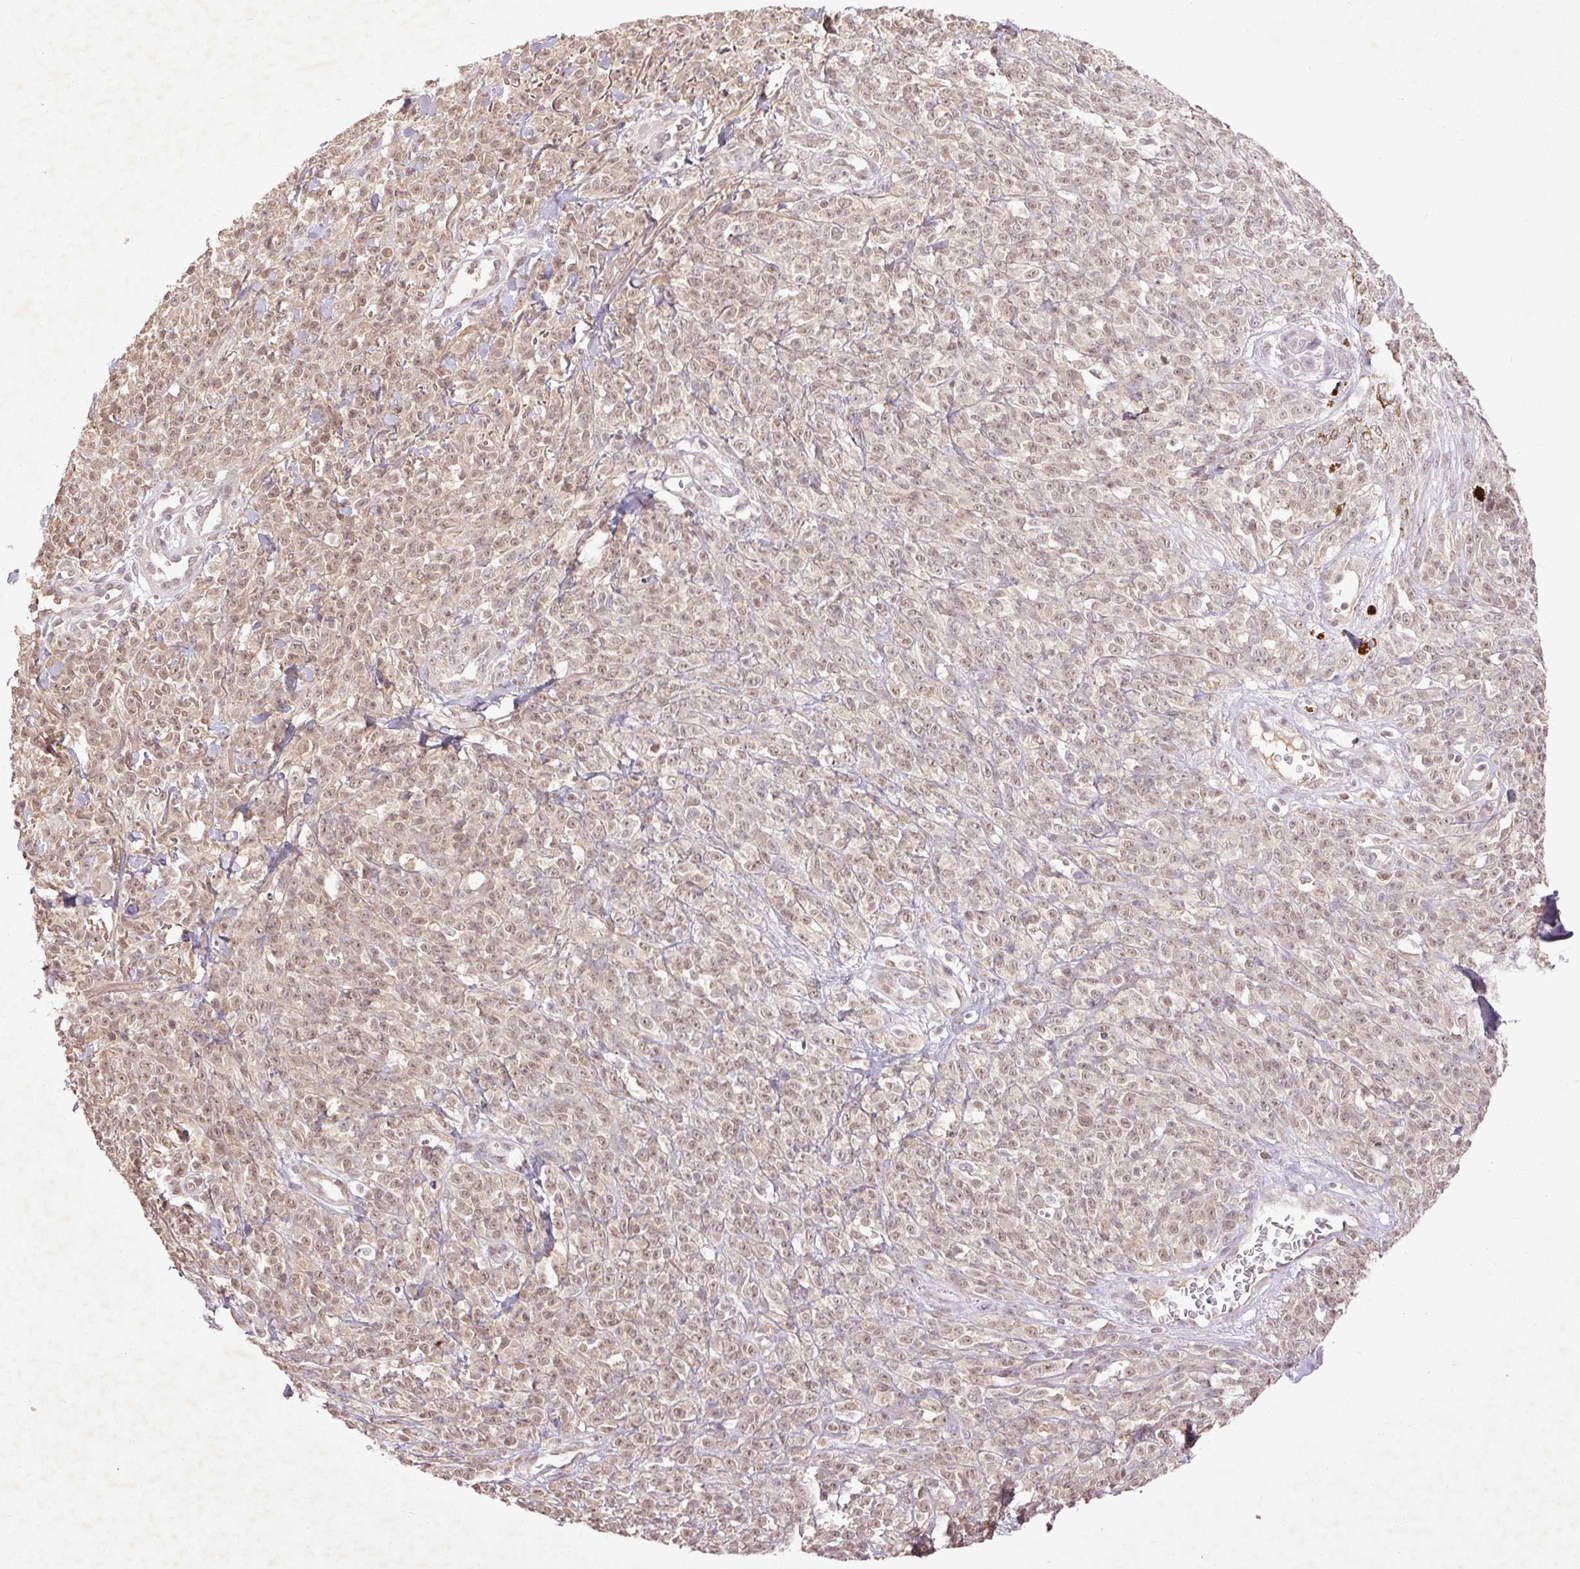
{"staining": {"intensity": "weak", "quantity": "25%-75%", "location": "nuclear"}, "tissue": "melanoma", "cell_type": "Tumor cells", "image_type": "cancer", "snomed": [{"axis": "morphology", "description": "Malignant melanoma, NOS"}, {"axis": "topography", "description": "Skin"}, {"axis": "topography", "description": "Skin of trunk"}], "caption": "Melanoma tissue reveals weak nuclear staining in about 25%-75% of tumor cells, visualized by immunohistochemistry.", "gene": "FAM168B", "patient": {"sex": "male", "age": 74}}